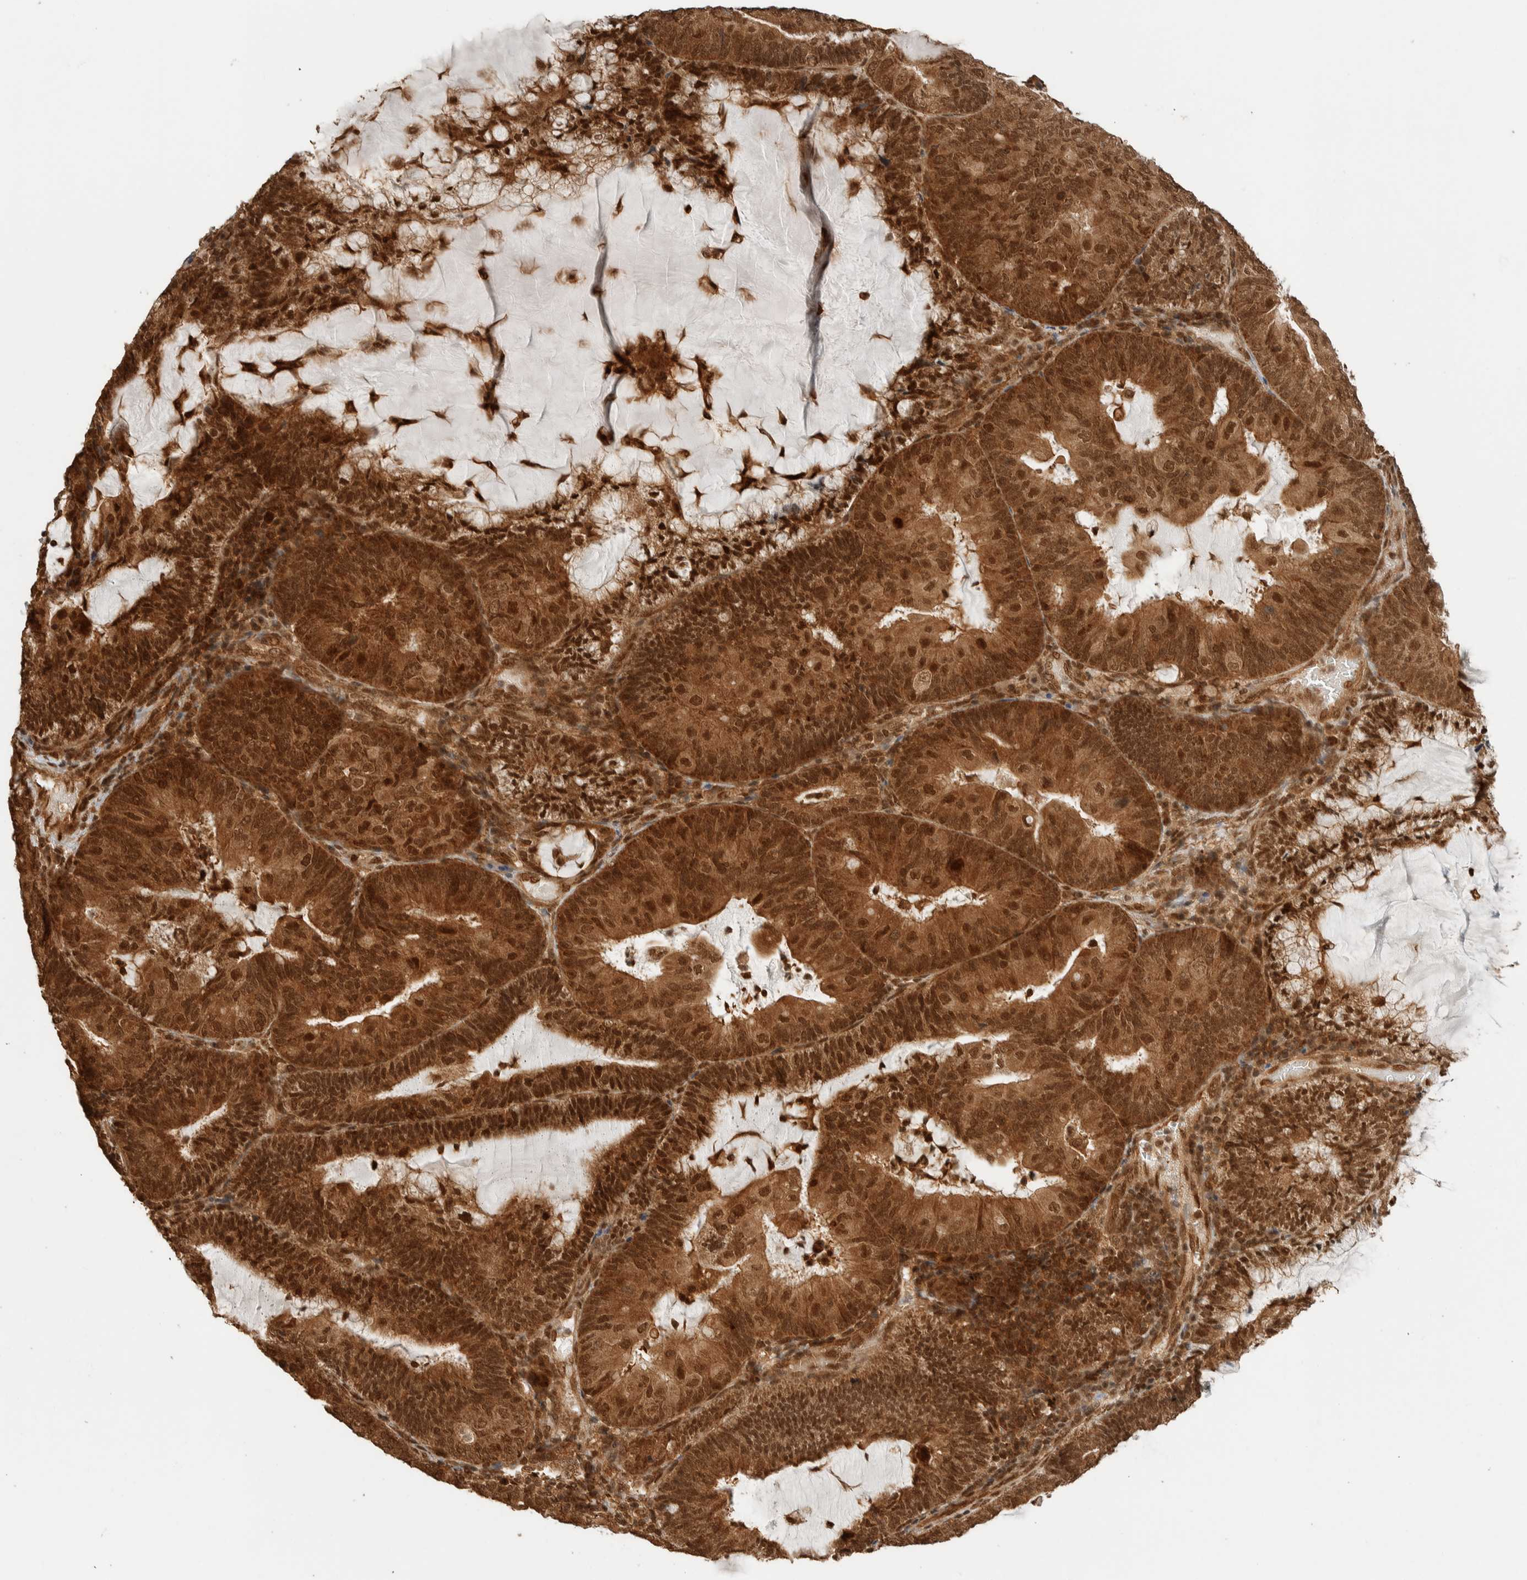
{"staining": {"intensity": "strong", "quantity": ">75%", "location": "cytoplasmic/membranous,nuclear"}, "tissue": "endometrial cancer", "cell_type": "Tumor cells", "image_type": "cancer", "snomed": [{"axis": "morphology", "description": "Adenocarcinoma, NOS"}, {"axis": "topography", "description": "Endometrium"}], "caption": "Immunohistochemical staining of human adenocarcinoma (endometrial) exhibits strong cytoplasmic/membranous and nuclear protein staining in about >75% of tumor cells.", "gene": "ZBTB2", "patient": {"sex": "female", "age": 81}}